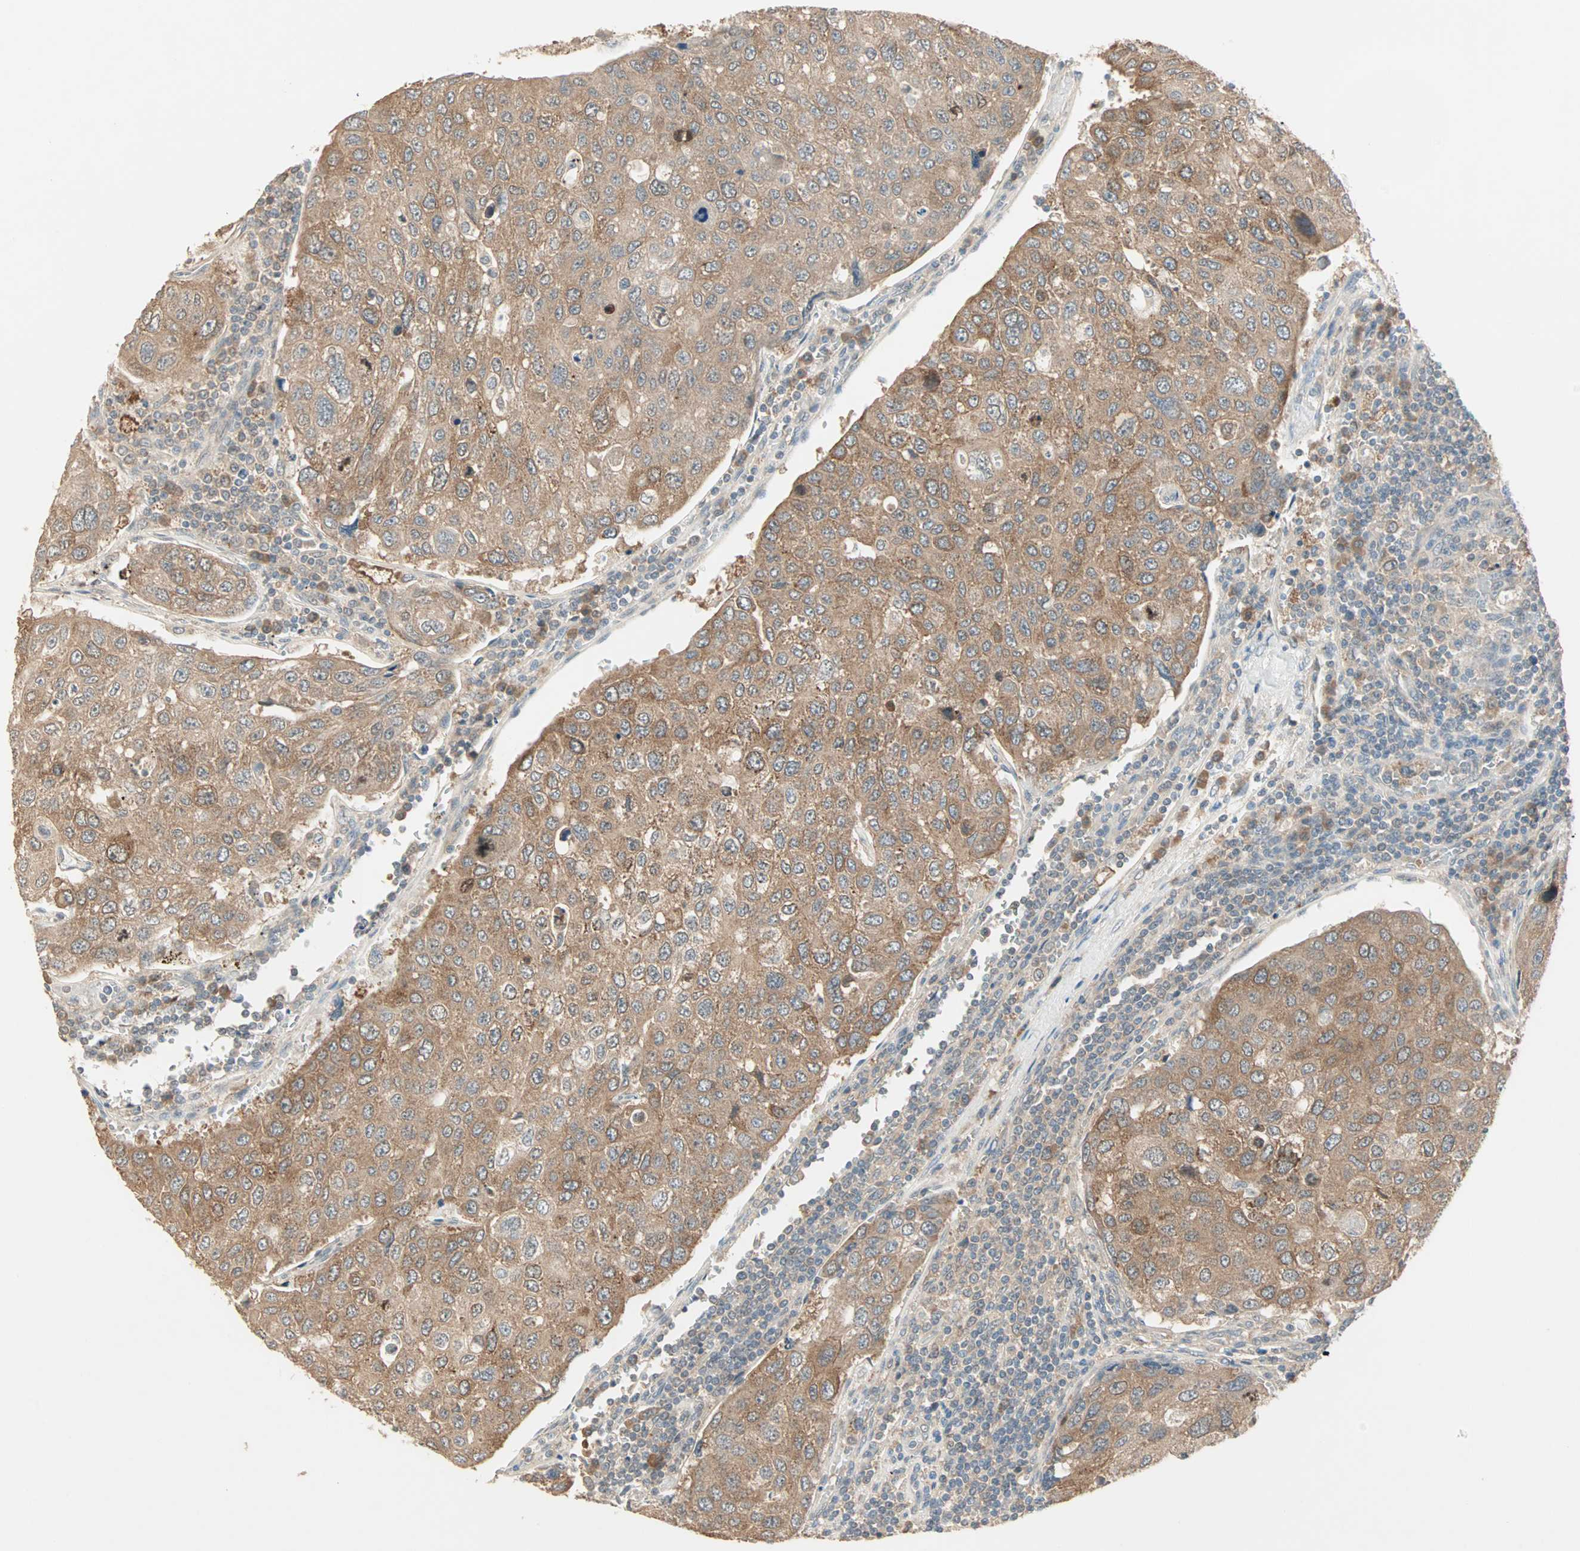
{"staining": {"intensity": "moderate", "quantity": ">75%", "location": "cytoplasmic/membranous"}, "tissue": "urothelial cancer", "cell_type": "Tumor cells", "image_type": "cancer", "snomed": [{"axis": "morphology", "description": "Urothelial carcinoma, High grade"}, {"axis": "topography", "description": "Lymph node"}, {"axis": "topography", "description": "Urinary bladder"}], "caption": "Immunohistochemical staining of human high-grade urothelial carcinoma exhibits medium levels of moderate cytoplasmic/membranous protein staining in approximately >75% of tumor cells.", "gene": "TTF2", "patient": {"sex": "male", "age": 51}}